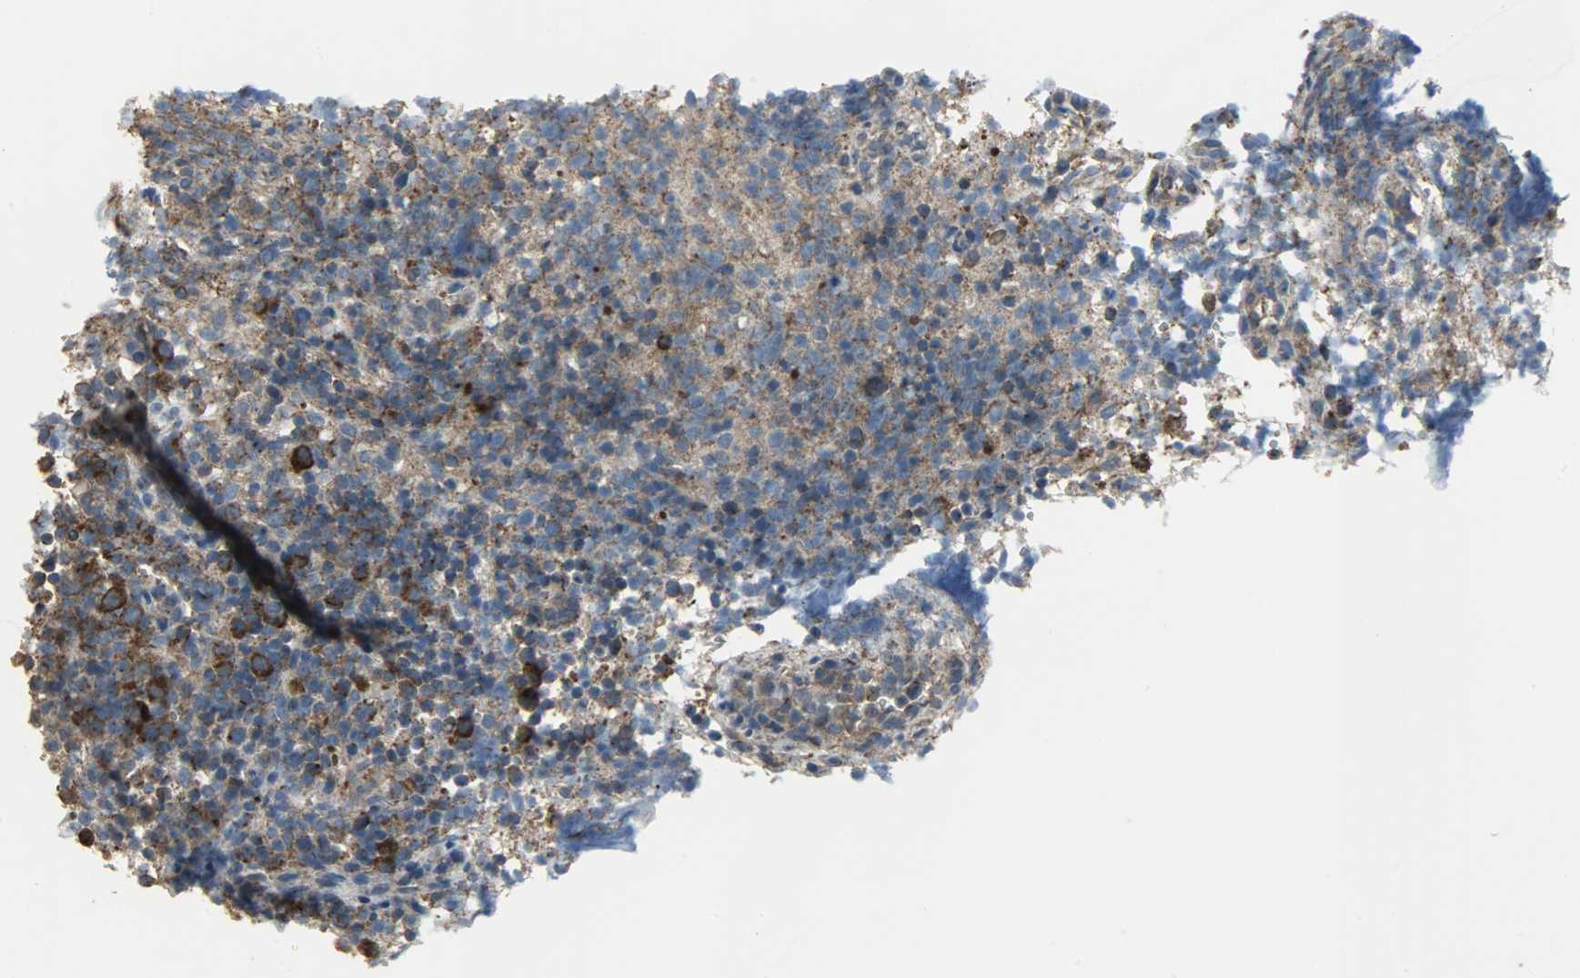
{"staining": {"intensity": "moderate", "quantity": ">75%", "location": "cytoplasmic/membranous"}, "tissue": "lymphoma", "cell_type": "Tumor cells", "image_type": "cancer", "snomed": [{"axis": "morphology", "description": "Malignant lymphoma, non-Hodgkin's type, High grade"}, {"axis": "topography", "description": "Lymph node"}], "caption": "This image exhibits high-grade malignant lymphoma, non-Hodgkin's type stained with immunohistochemistry (IHC) to label a protein in brown. The cytoplasmic/membranous of tumor cells show moderate positivity for the protein. Nuclei are counter-stained blue.", "gene": "DNAJA4", "patient": {"sex": "female", "age": 76}}